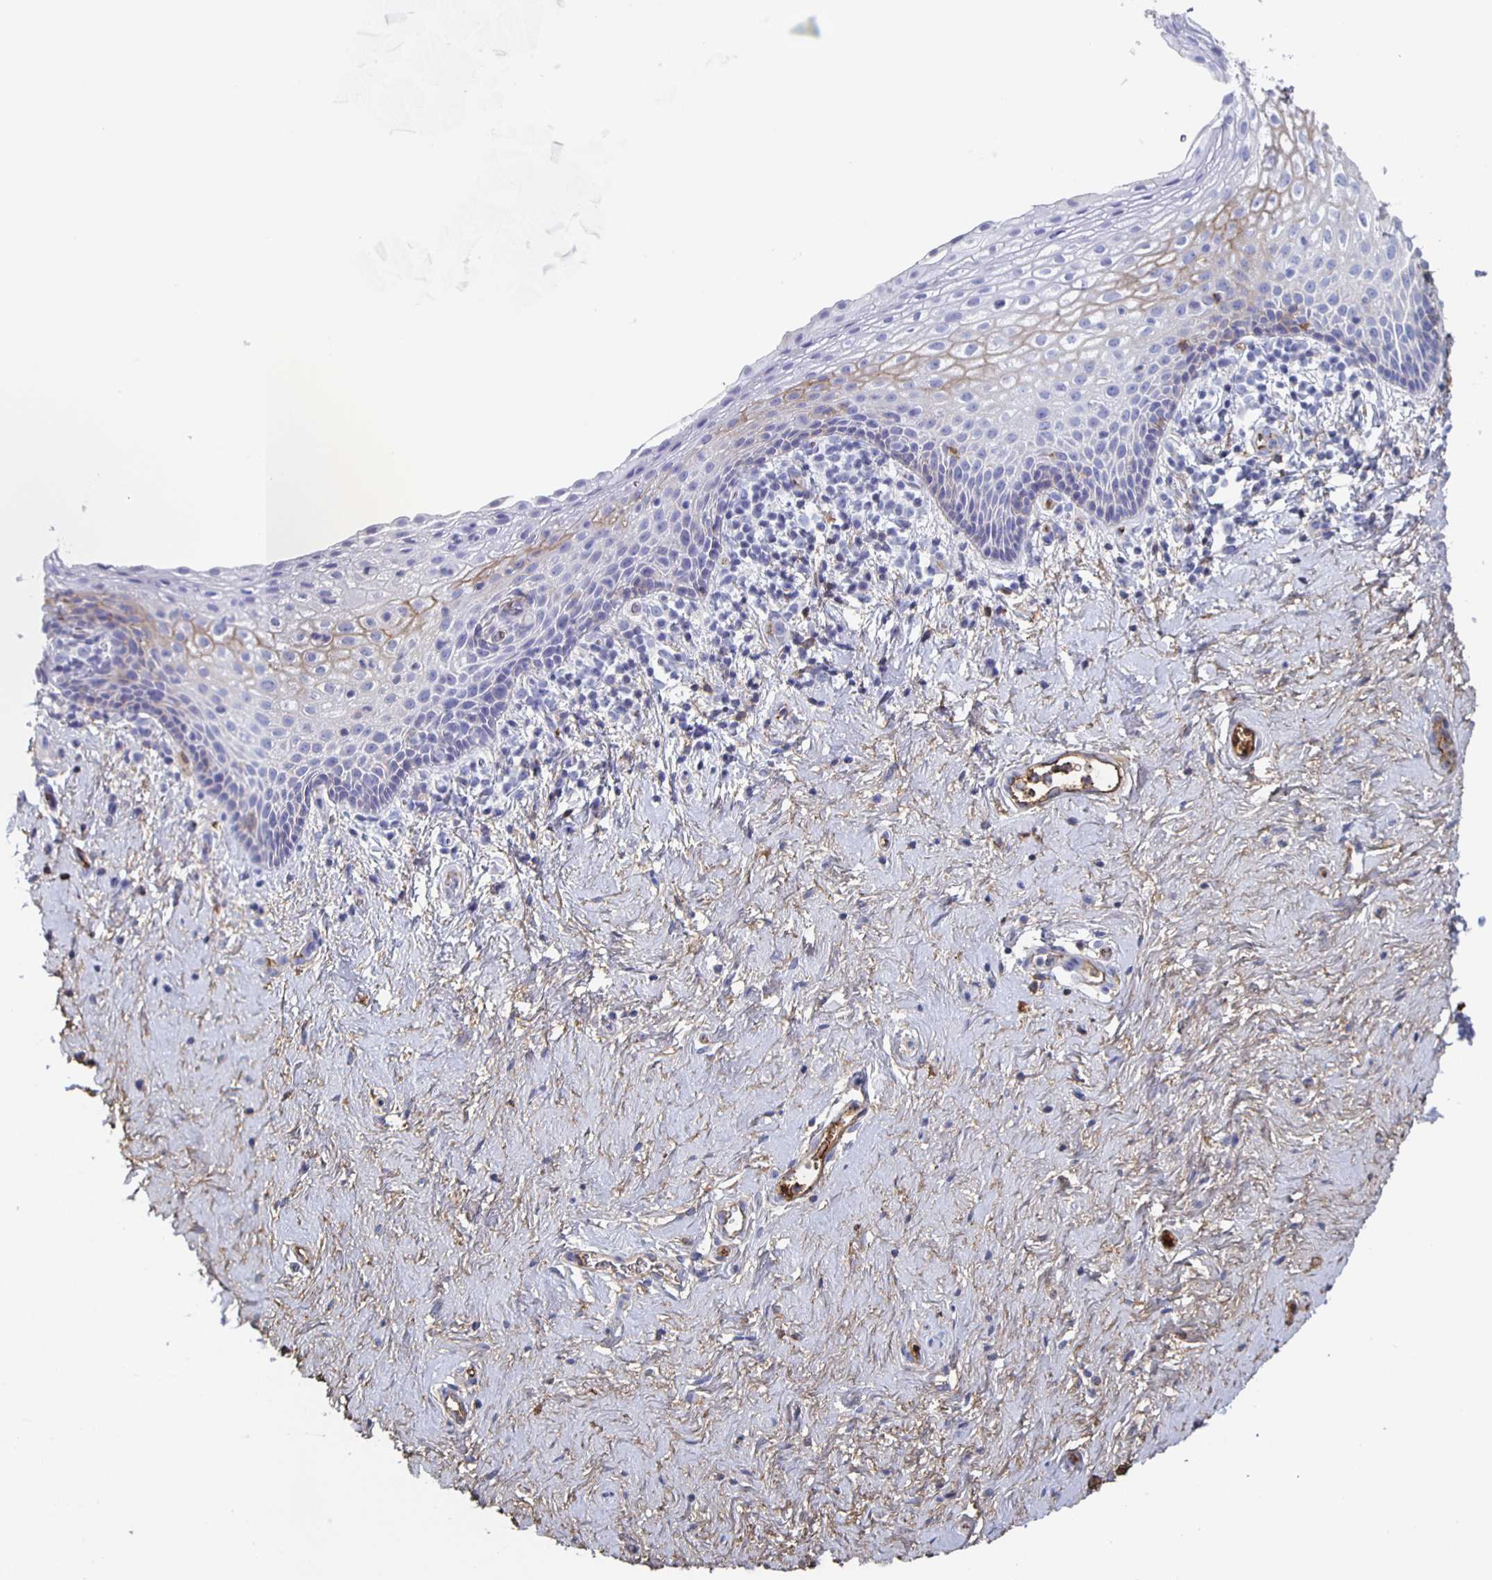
{"staining": {"intensity": "weak", "quantity": "<25%", "location": "cytoplasmic/membranous"}, "tissue": "vagina", "cell_type": "Squamous epithelial cells", "image_type": "normal", "snomed": [{"axis": "morphology", "description": "Normal tissue, NOS"}, {"axis": "topography", "description": "Vagina"}], "caption": "This is an immunohistochemistry micrograph of normal vagina. There is no expression in squamous epithelial cells.", "gene": "FGA", "patient": {"sex": "female", "age": 61}}